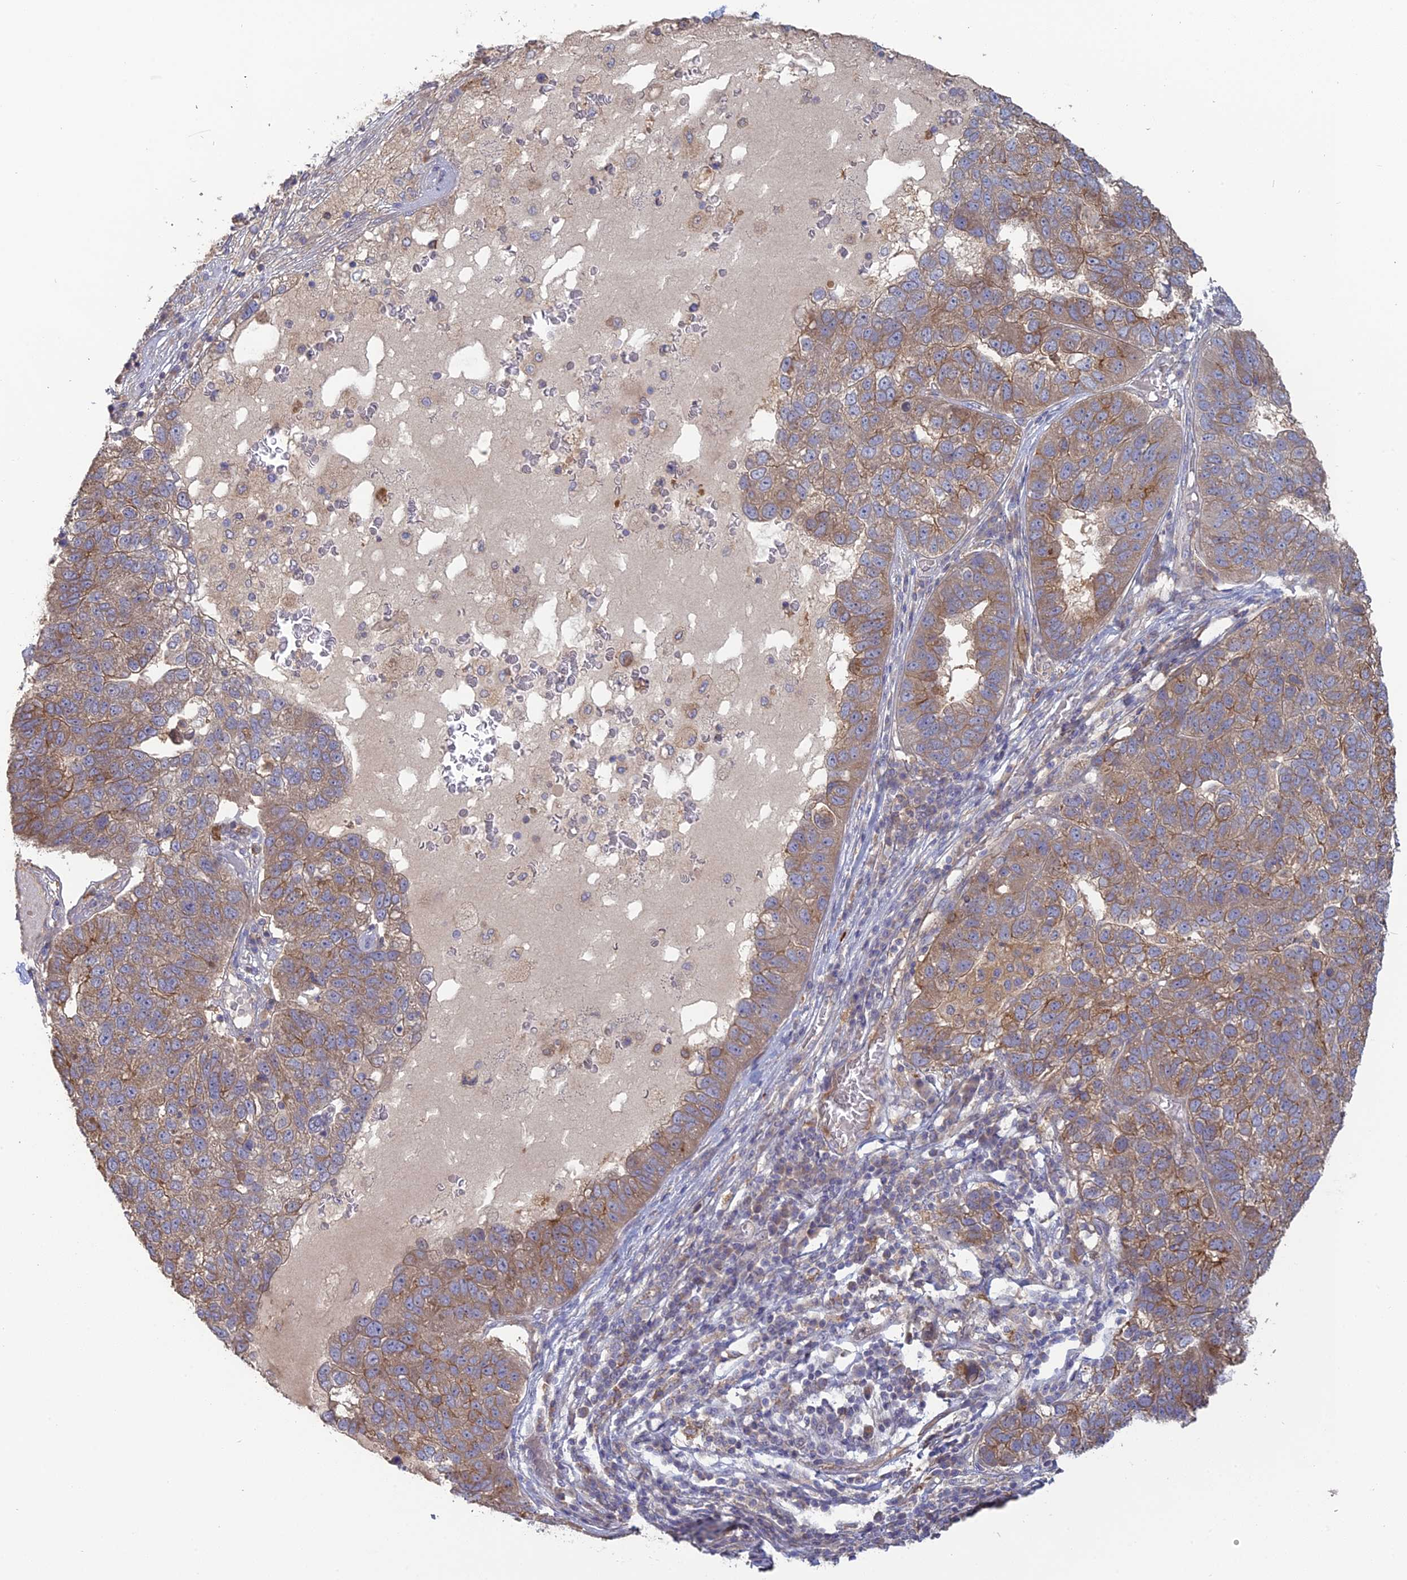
{"staining": {"intensity": "moderate", "quantity": ">75%", "location": "cytoplasmic/membranous"}, "tissue": "pancreatic cancer", "cell_type": "Tumor cells", "image_type": "cancer", "snomed": [{"axis": "morphology", "description": "Adenocarcinoma, NOS"}, {"axis": "topography", "description": "Pancreas"}], "caption": "Adenocarcinoma (pancreatic) stained for a protein (brown) exhibits moderate cytoplasmic/membranous positive staining in approximately >75% of tumor cells.", "gene": "SFT2D2", "patient": {"sex": "female", "age": 61}}